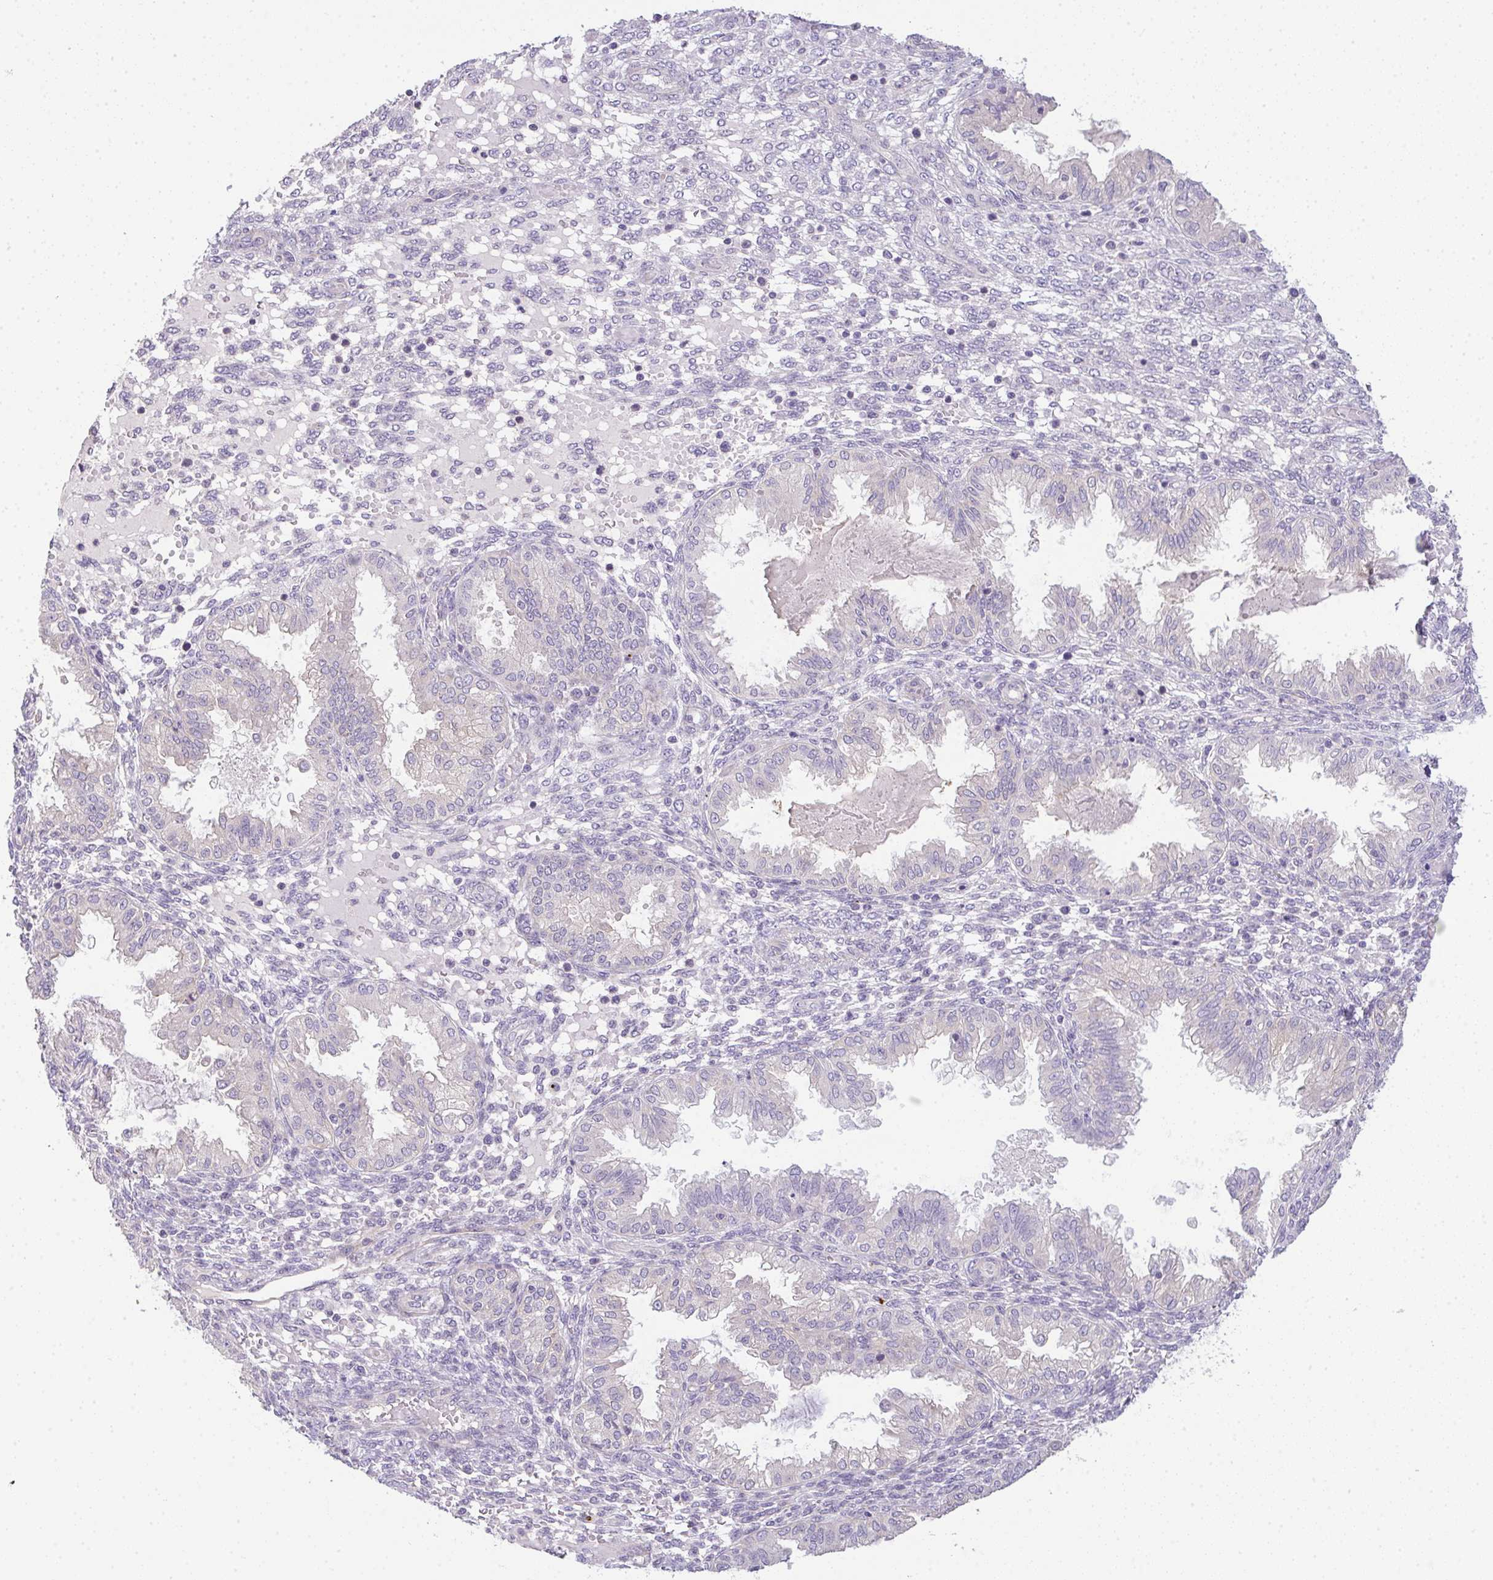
{"staining": {"intensity": "negative", "quantity": "none", "location": "none"}, "tissue": "endometrium", "cell_type": "Cells in endometrial stroma", "image_type": "normal", "snomed": [{"axis": "morphology", "description": "Normal tissue, NOS"}, {"axis": "topography", "description": "Endometrium"}], "caption": "Protein analysis of benign endometrium demonstrates no significant staining in cells in endometrial stroma. (DAB immunohistochemistry (IHC) visualized using brightfield microscopy, high magnification).", "gene": "FILIP1", "patient": {"sex": "female", "age": 33}}